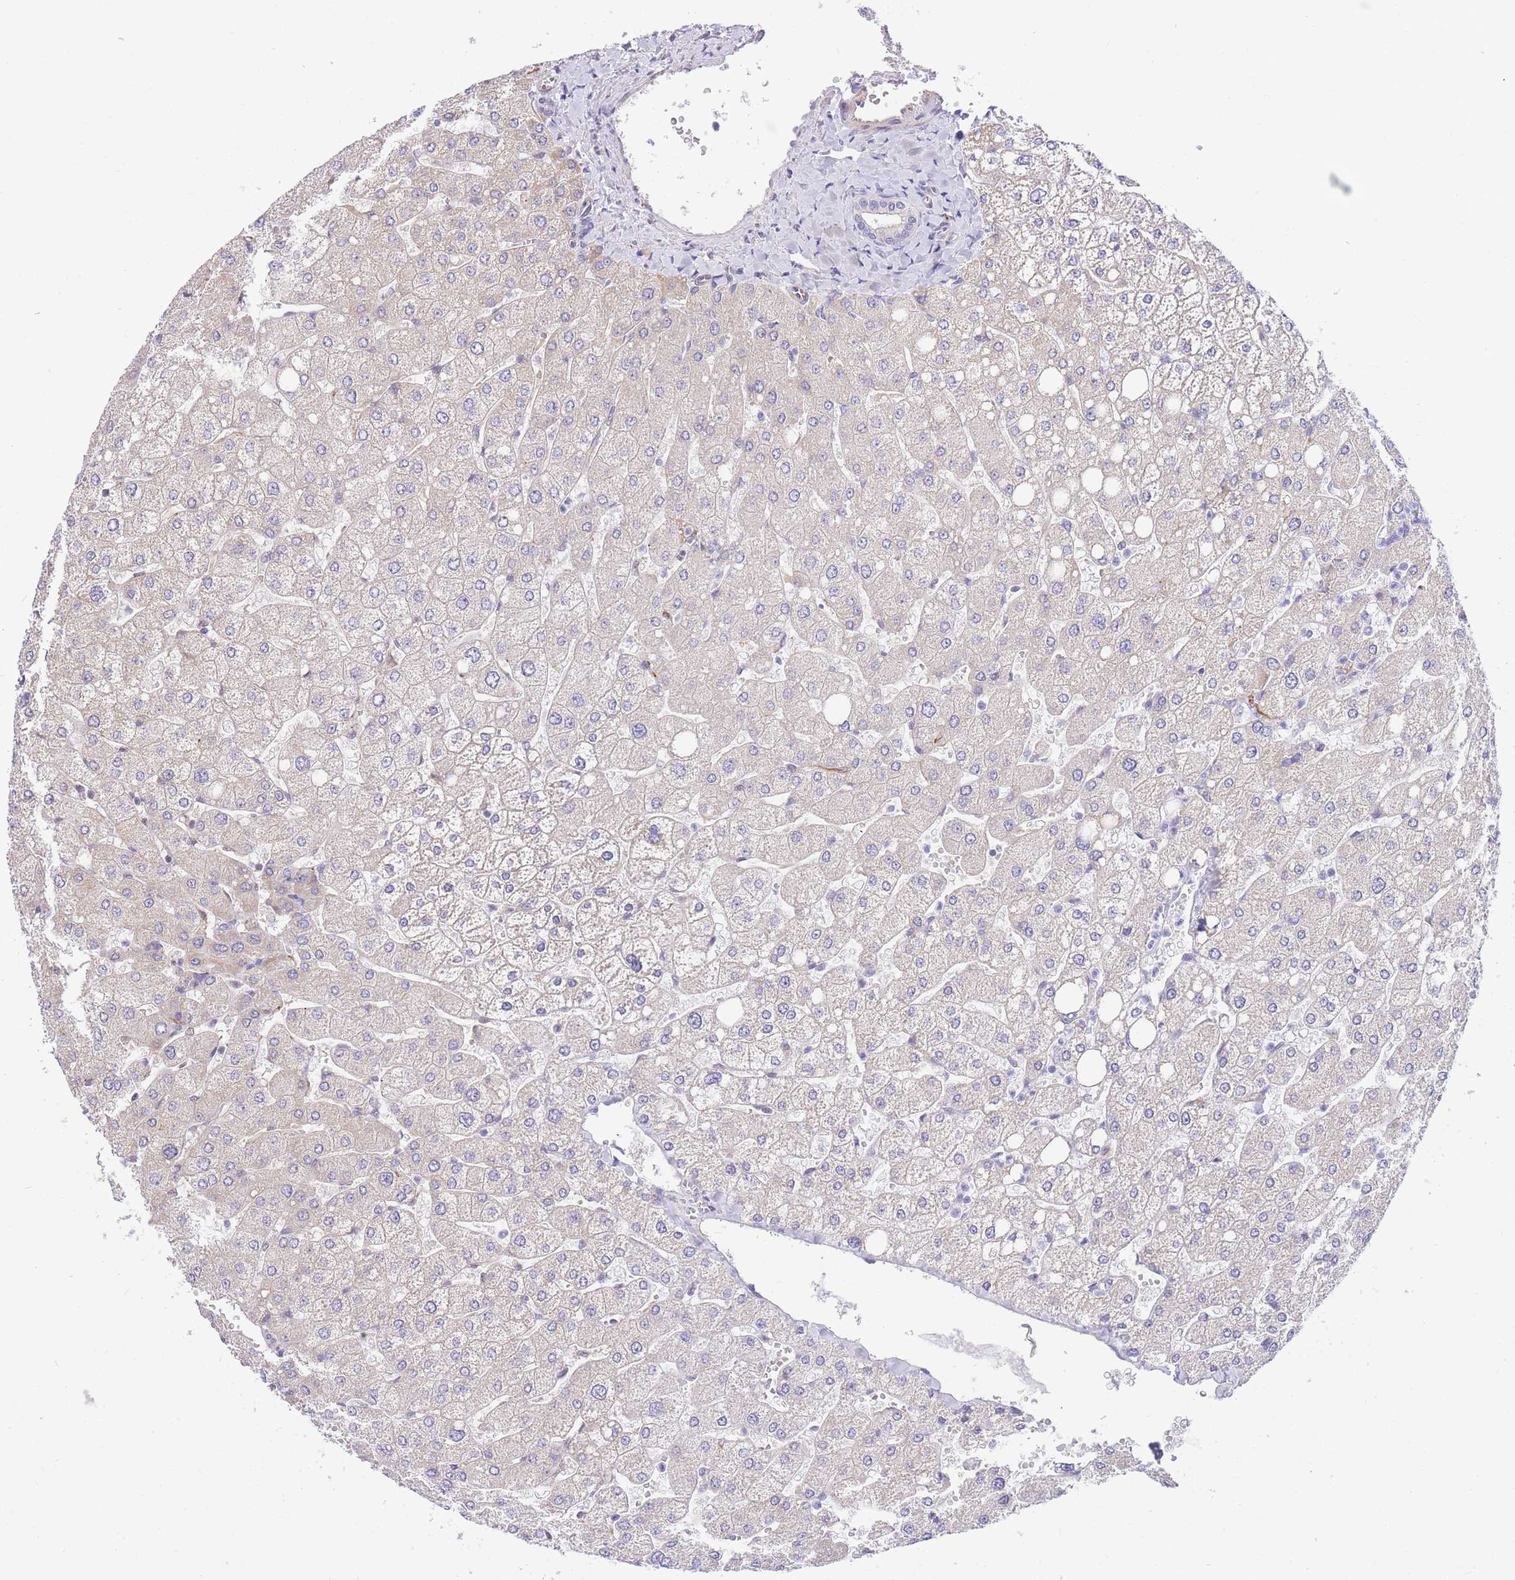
{"staining": {"intensity": "negative", "quantity": "none", "location": "none"}, "tissue": "liver", "cell_type": "Cholangiocytes", "image_type": "normal", "snomed": [{"axis": "morphology", "description": "Normal tissue, NOS"}, {"axis": "topography", "description": "Liver"}], "caption": "Liver was stained to show a protein in brown. There is no significant staining in cholangiocytes. The staining is performed using DAB brown chromogen with nuclei counter-stained in using hematoxylin.", "gene": "S100PBP", "patient": {"sex": "male", "age": 55}}